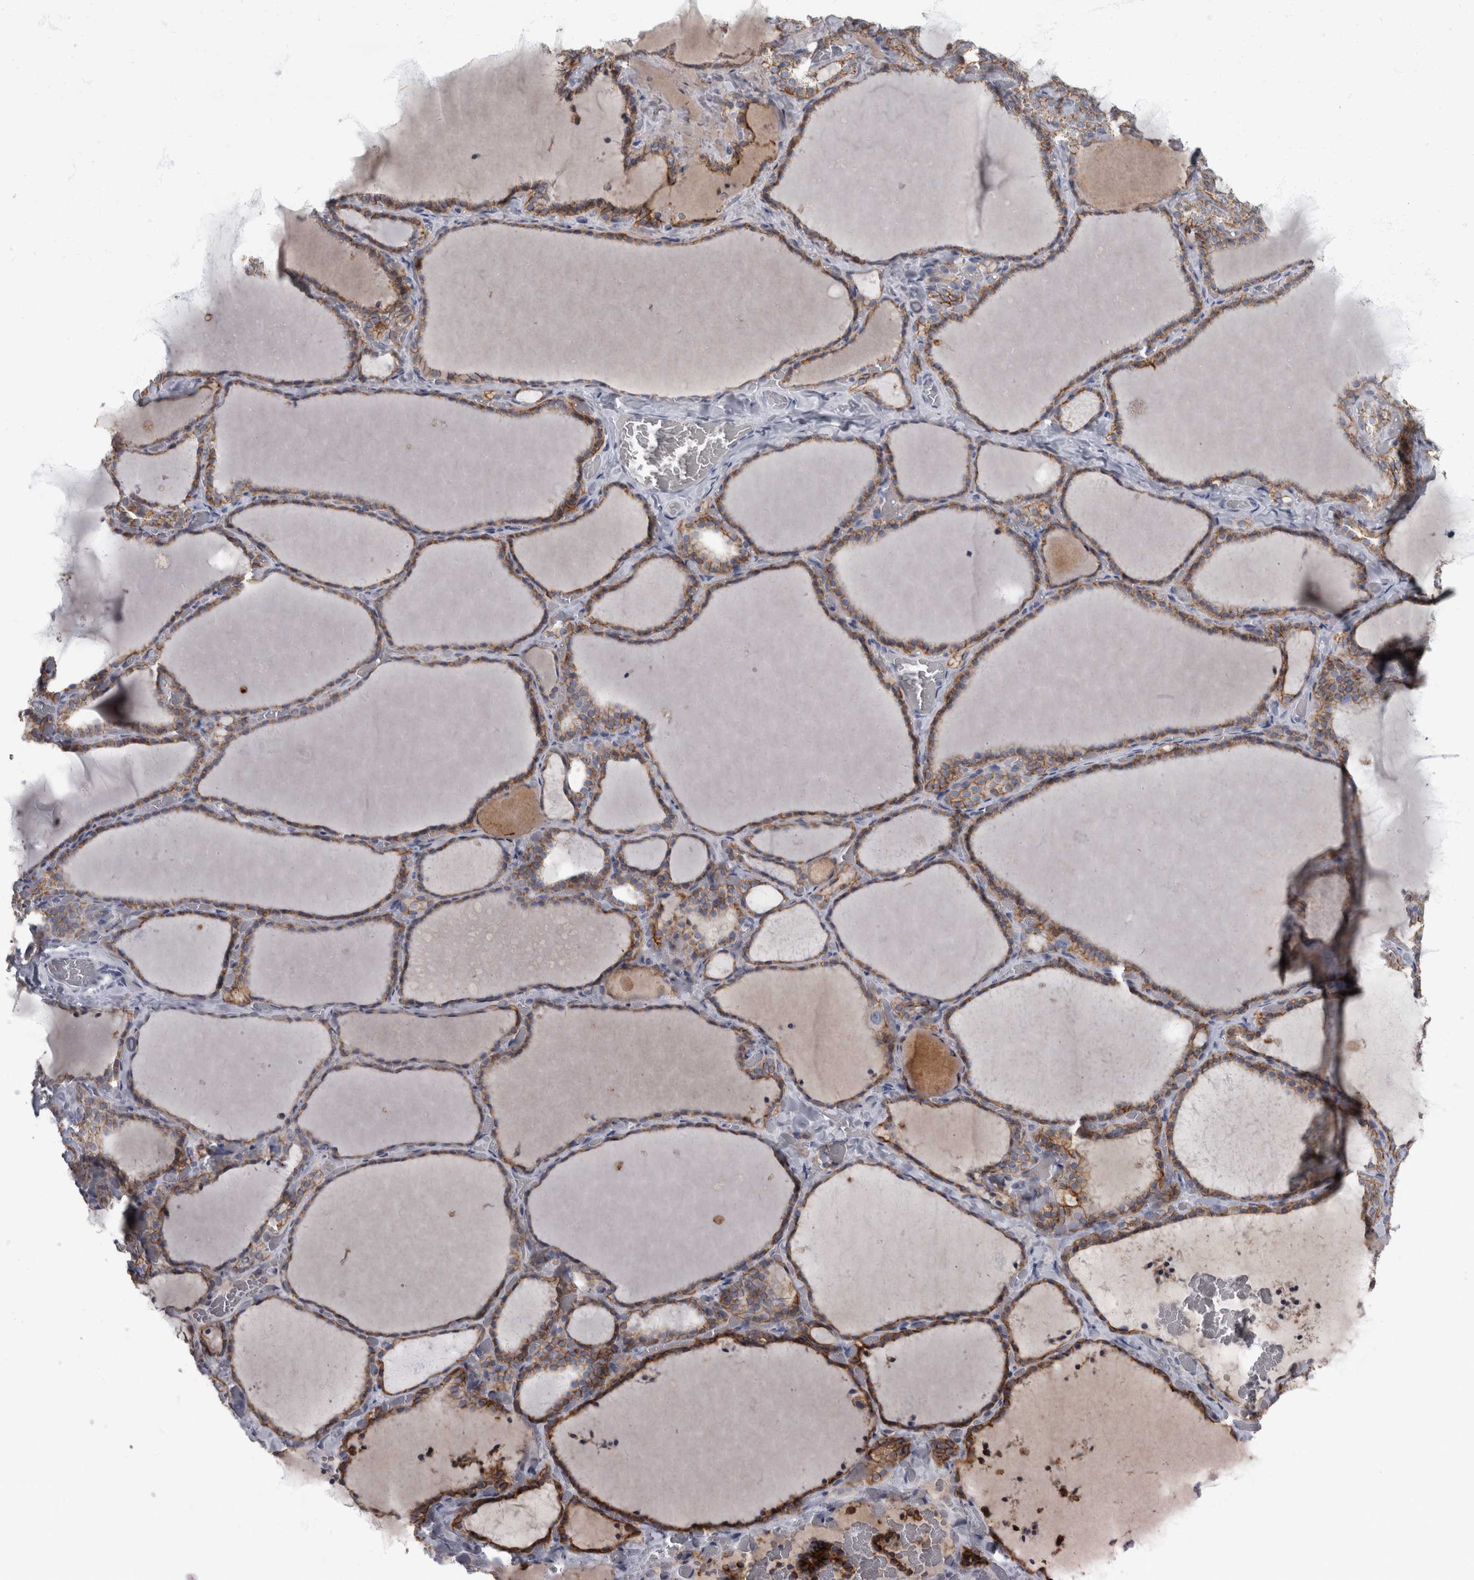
{"staining": {"intensity": "moderate", "quantity": "25%-75%", "location": "cytoplasmic/membranous"}, "tissue": "thyroid gland", "cell_type": "Glandular cells", "image_type": "normal", "snomed": [{"axis": "morphology", "description": "Normal tissue, NOS"}, {"axis": "topography", "description": "Thyroid gland"}], "caption": "Glandular cells show medium levels of moderate cytoplasmic/membranous positivity in about 25%-75% of cells in normal human thyroid gland. The staining is performed using DAB brown chromogen to label protein expression. The nuclei are counter-stained blue using hematoxylin.", "gene": "DSG2", "patient": {"sex": "female", "age": 22}}